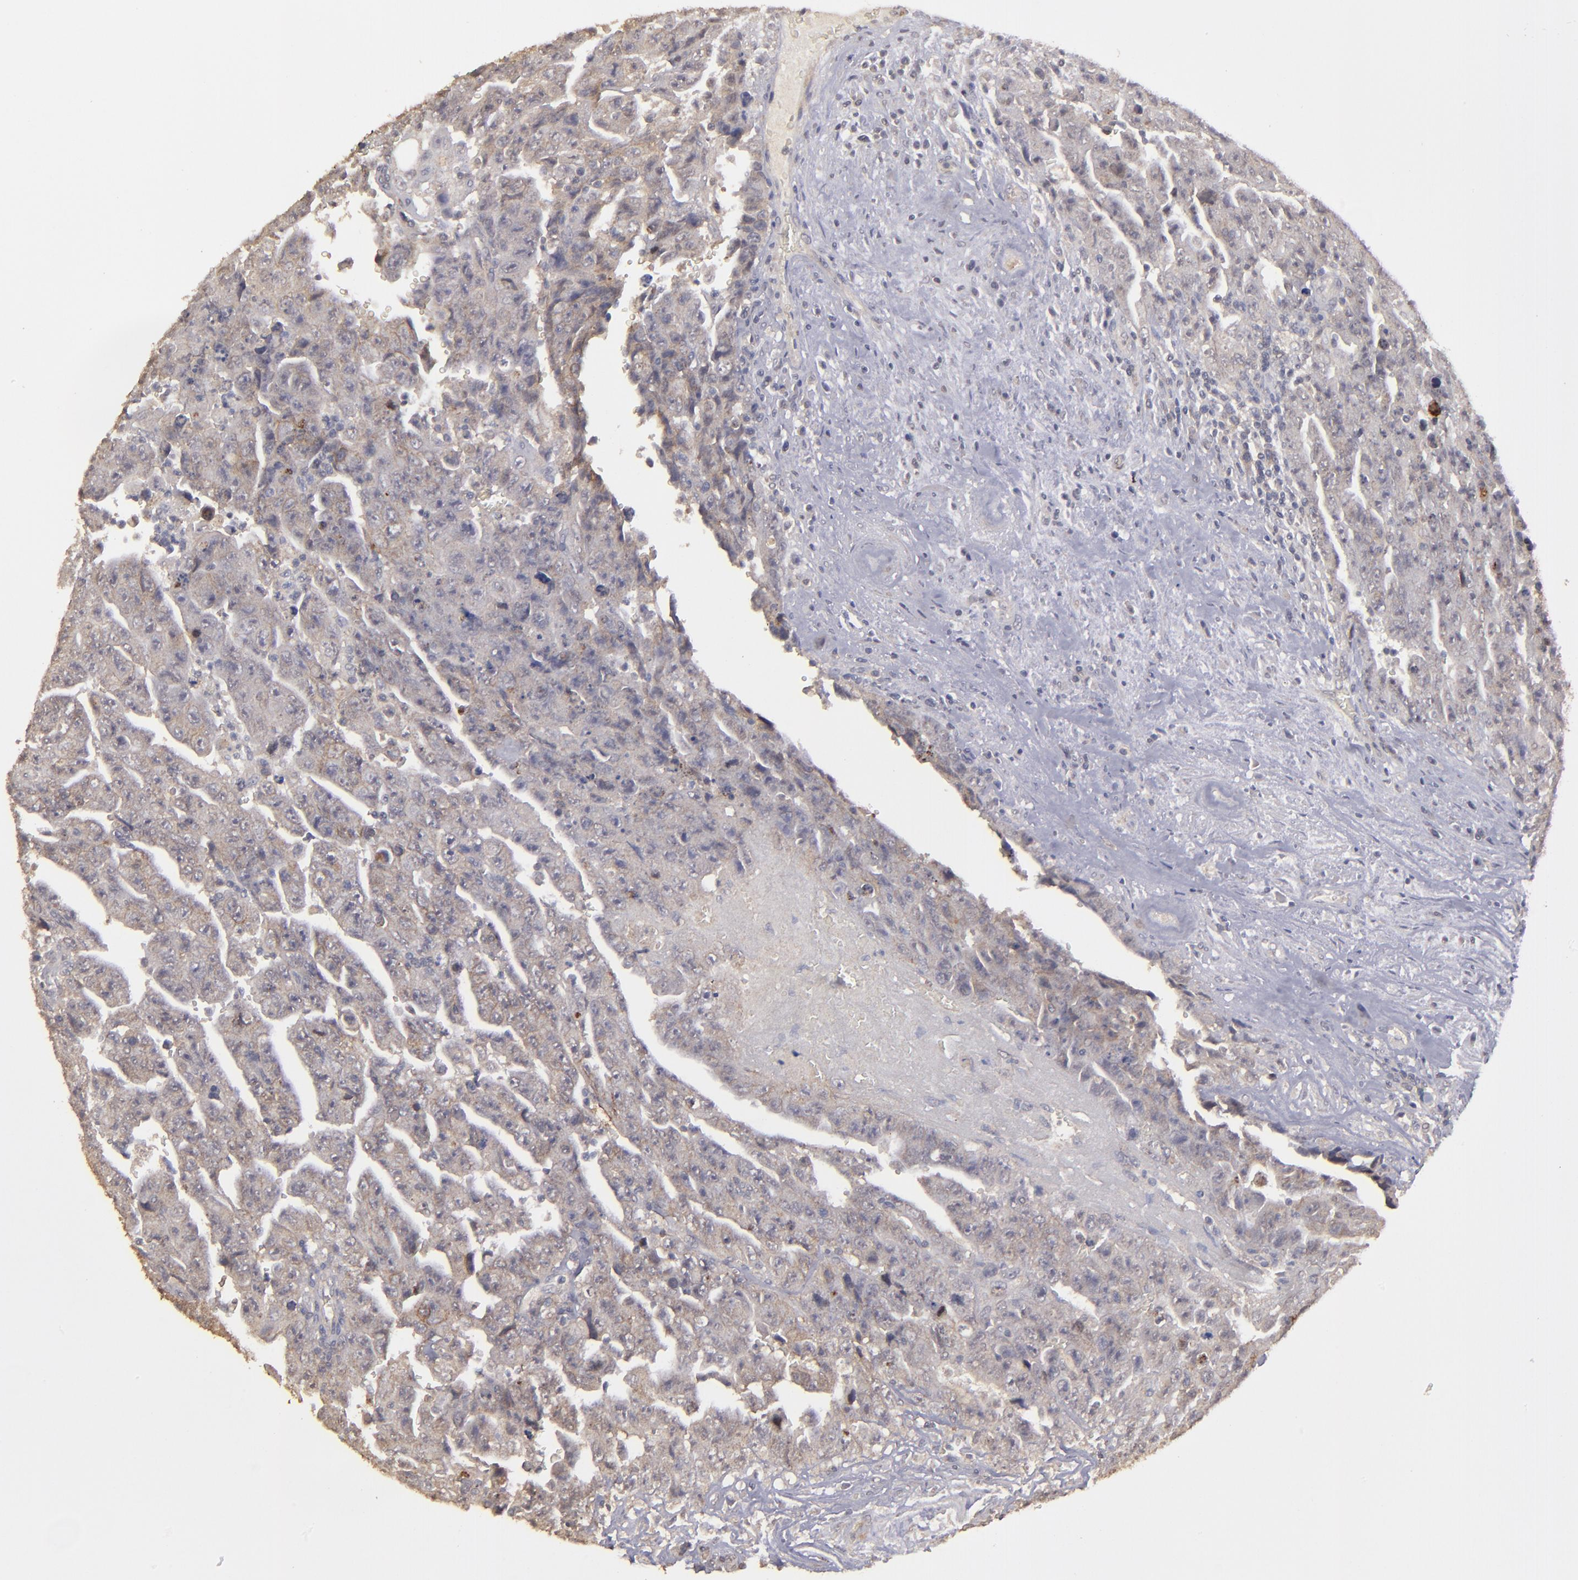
{"staining": {"intensity": "weak", "quantity": "25%-75%", "location": "cytoplasmic/membranous"}, "tissue": "testis cancer", "cell_type": "Tumor cells", "image_type": "cancer", "snomed": [{"axis": "morphology", "description": "Carcinoma, Embryonal, NOS"}, {"axis": "topography", "description": "Testis"}], "caption": "Brown immunohistochemical staining in testis cancer (embryonal carcinoma) reveals weak cytoplasmic/membranous expression in approximately 25%-75% of tumor cells.", "gene": "FAT1", "patient": {"sex": "male", "age": 28}}